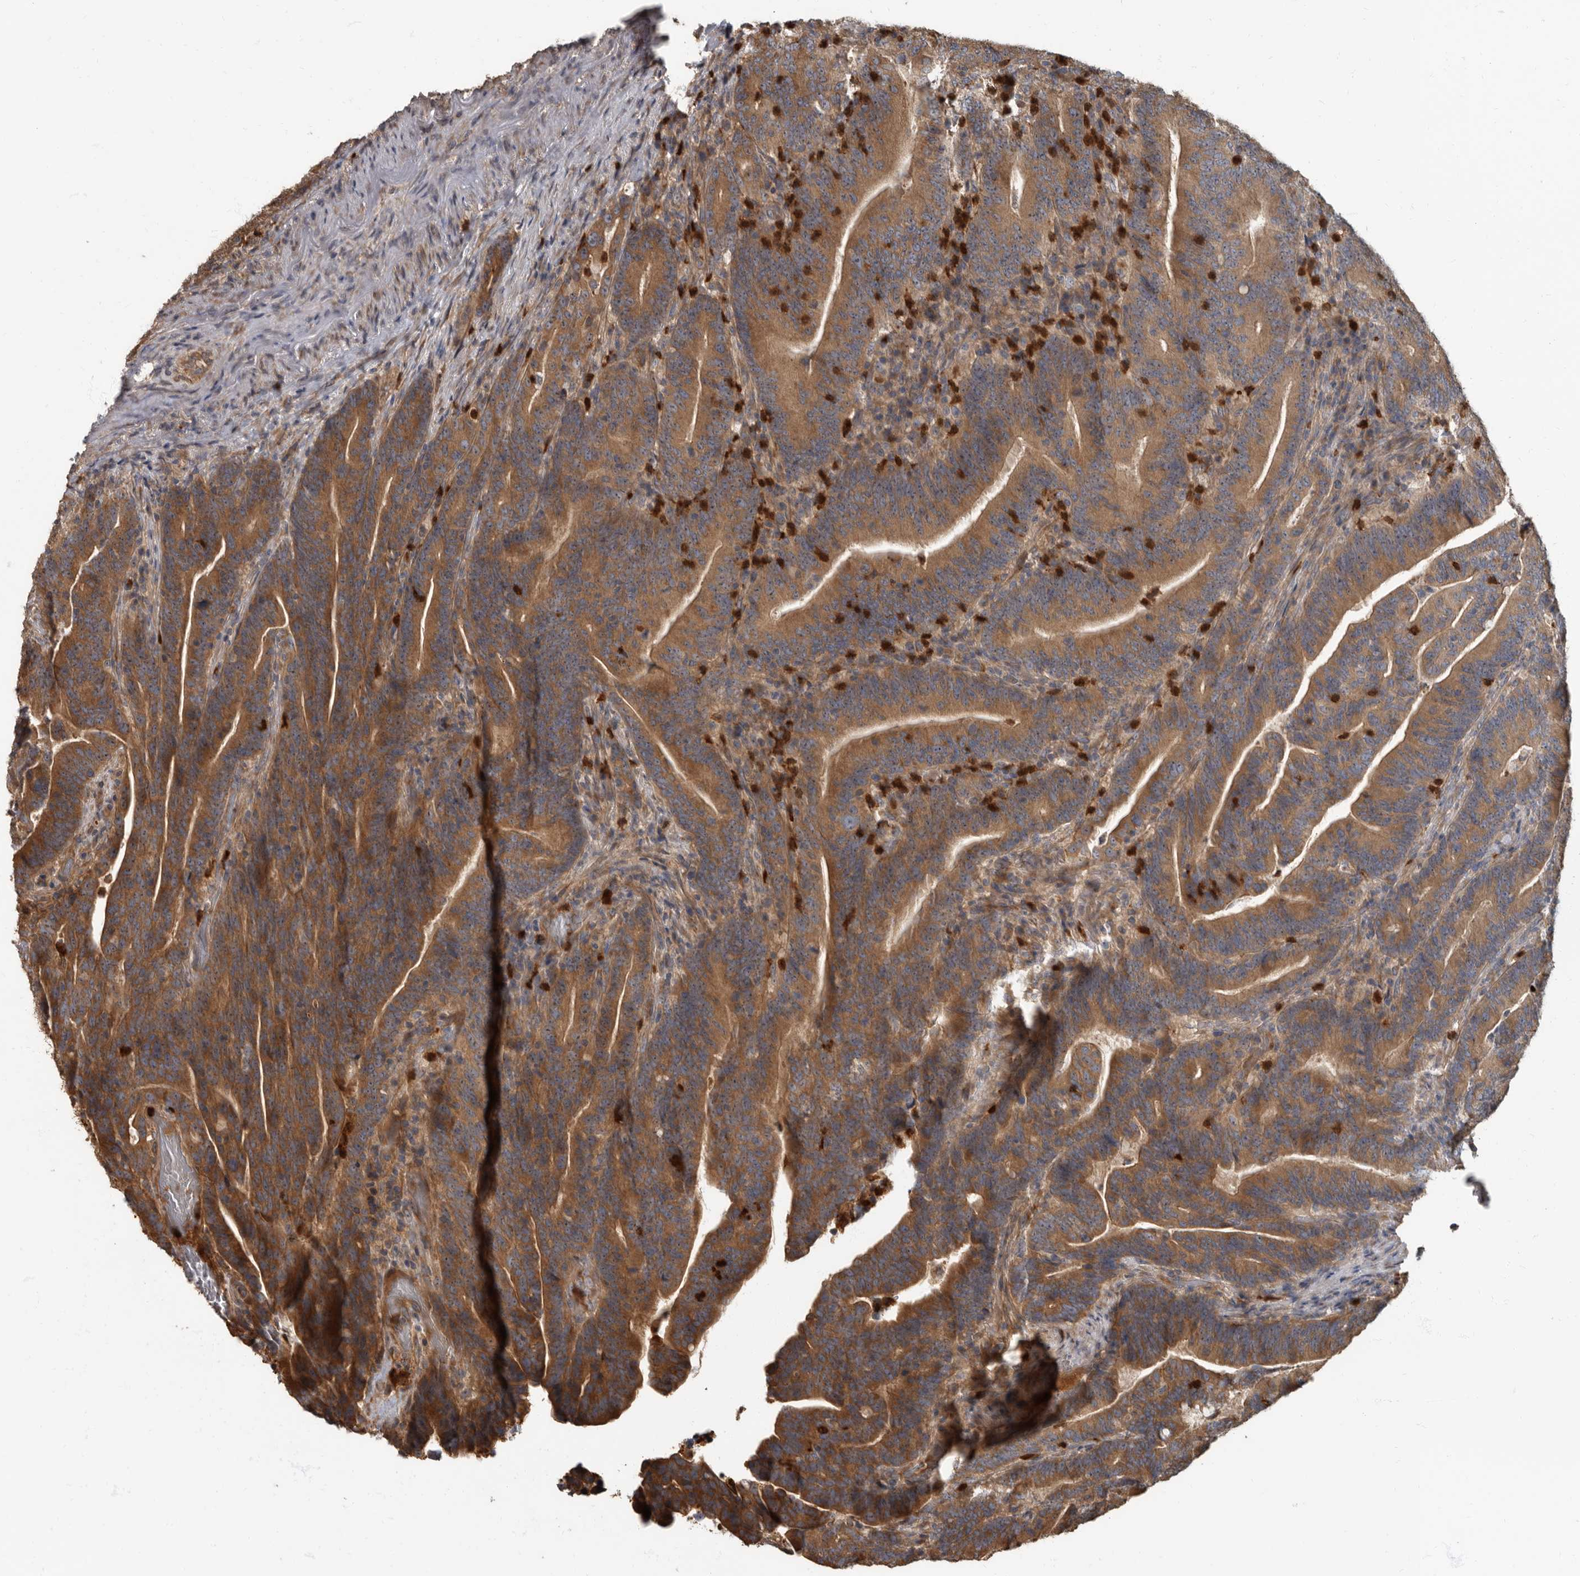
{"staining": {"intensity": "strong", "quantity": ">75%", "location": "cytoplasmic/membranous"}, "tissue": "colorectal cancer", "cell_type": "Tumor cells", "image_type": "cancer", "snomed": [{"axis": "morphology", "description": "Adenocarcinoma, NOS"}, {"axis": "topography", "description": "Colon"}], "caption": "About >75% of tumor cells in colorectal cancer exhibit strong cytoplasmic/membranous protein expression as visualized by brown immunohistochemical staining.", "gene": "DAAM1", "patient": {"sex": "female", "age": 66}}